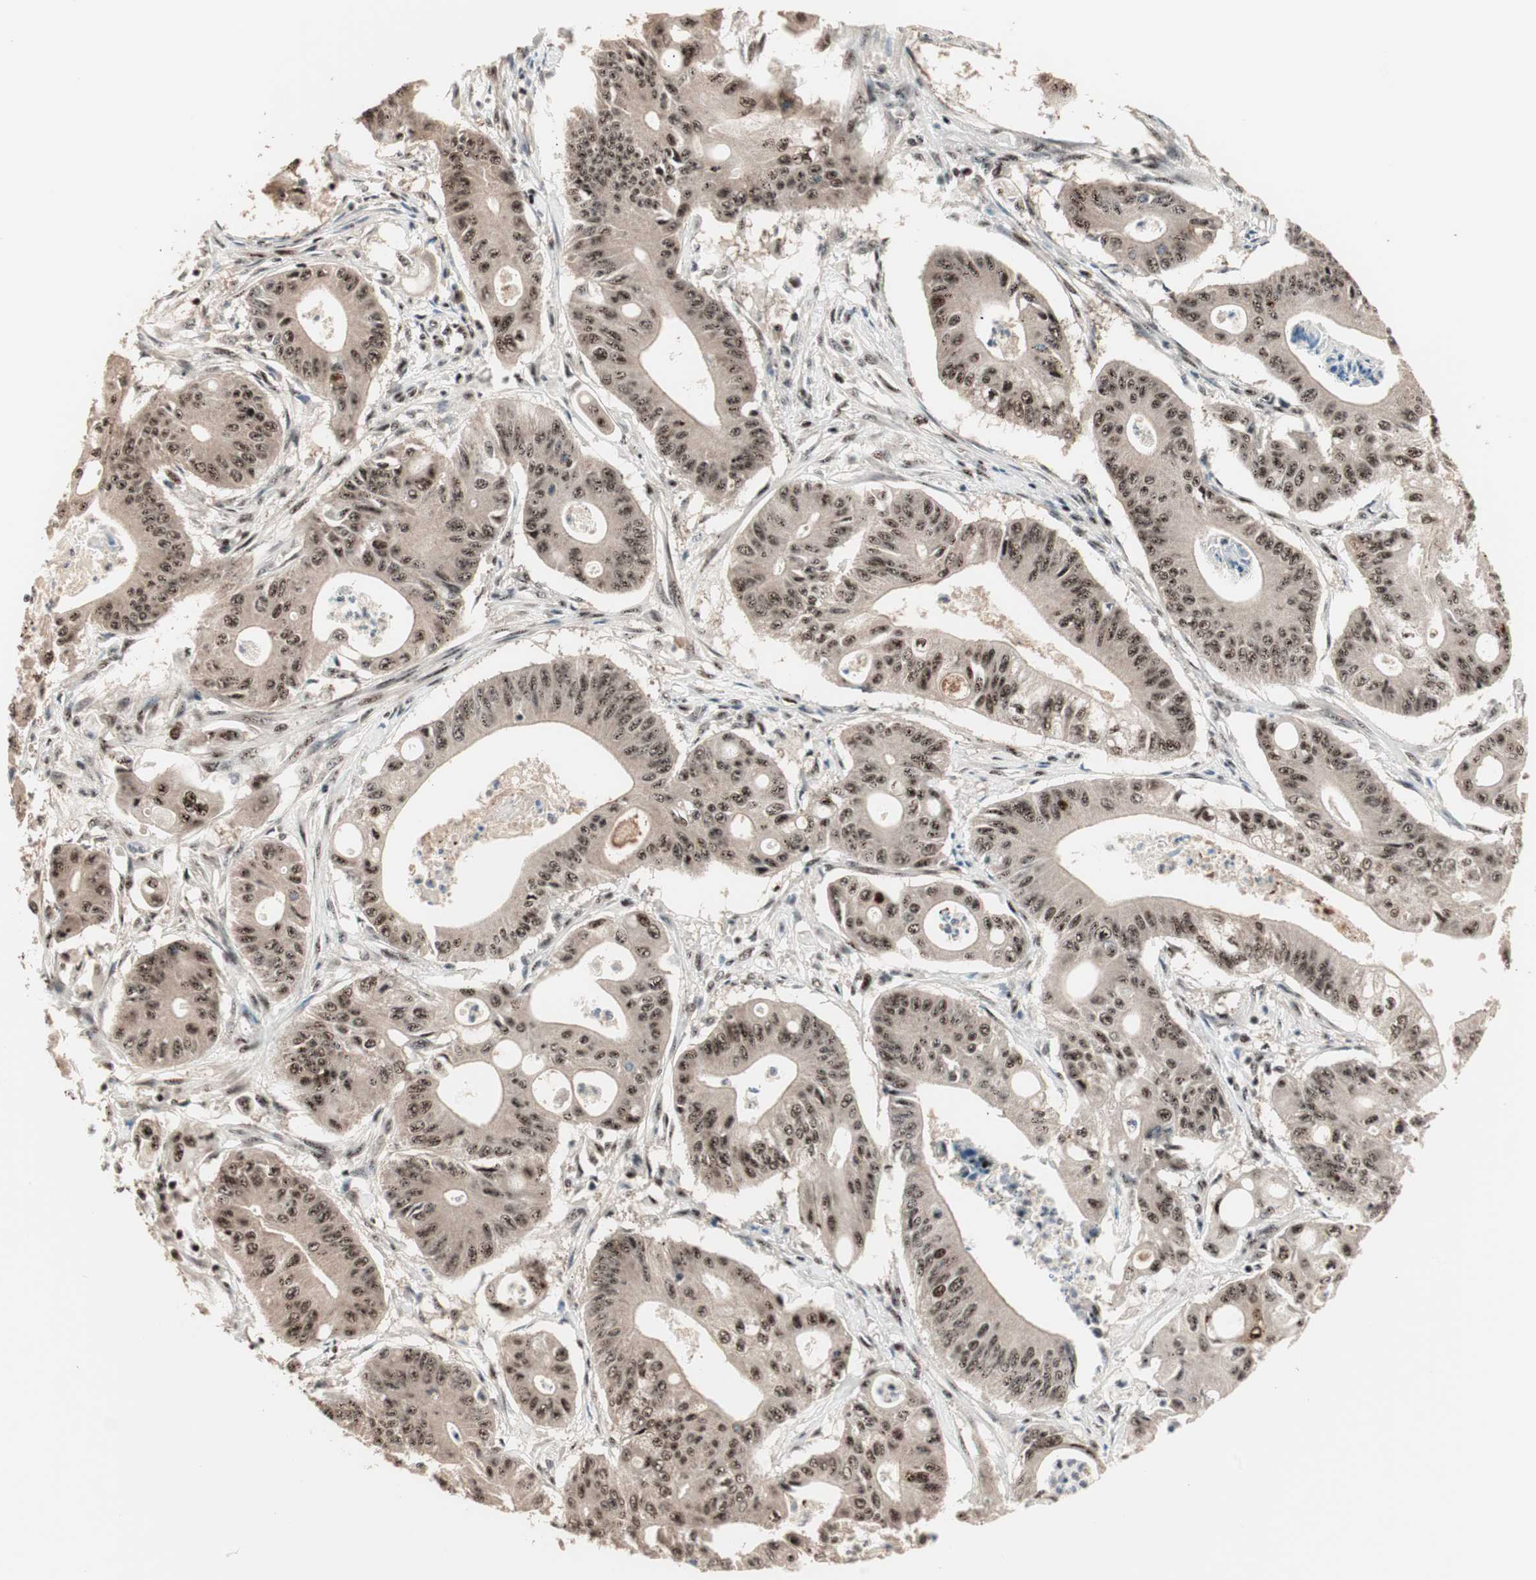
{"staining": {"intensity": "strong", "quantity": ">75%", "location": "cytoplasmic/membranous,nuclear"}, "tissue": "pancreatic cancer", "cell_type": "Tumor cells", "image_type": "cancer", "snomed": [{"axis": "morphology", "description": "Normal tissue, NOS"}, {"axis": "topography", "description": "Lymph node"}], "caption": "IHC image of human pancreatic cancer stained for a protein (brown), which exhibits high levels of strong cytoplasmic/membranous and nuclear expression in about >75% of tumor cells.", "gene": "NR5A2", "patient": {"sex": "male", "age": 62}}